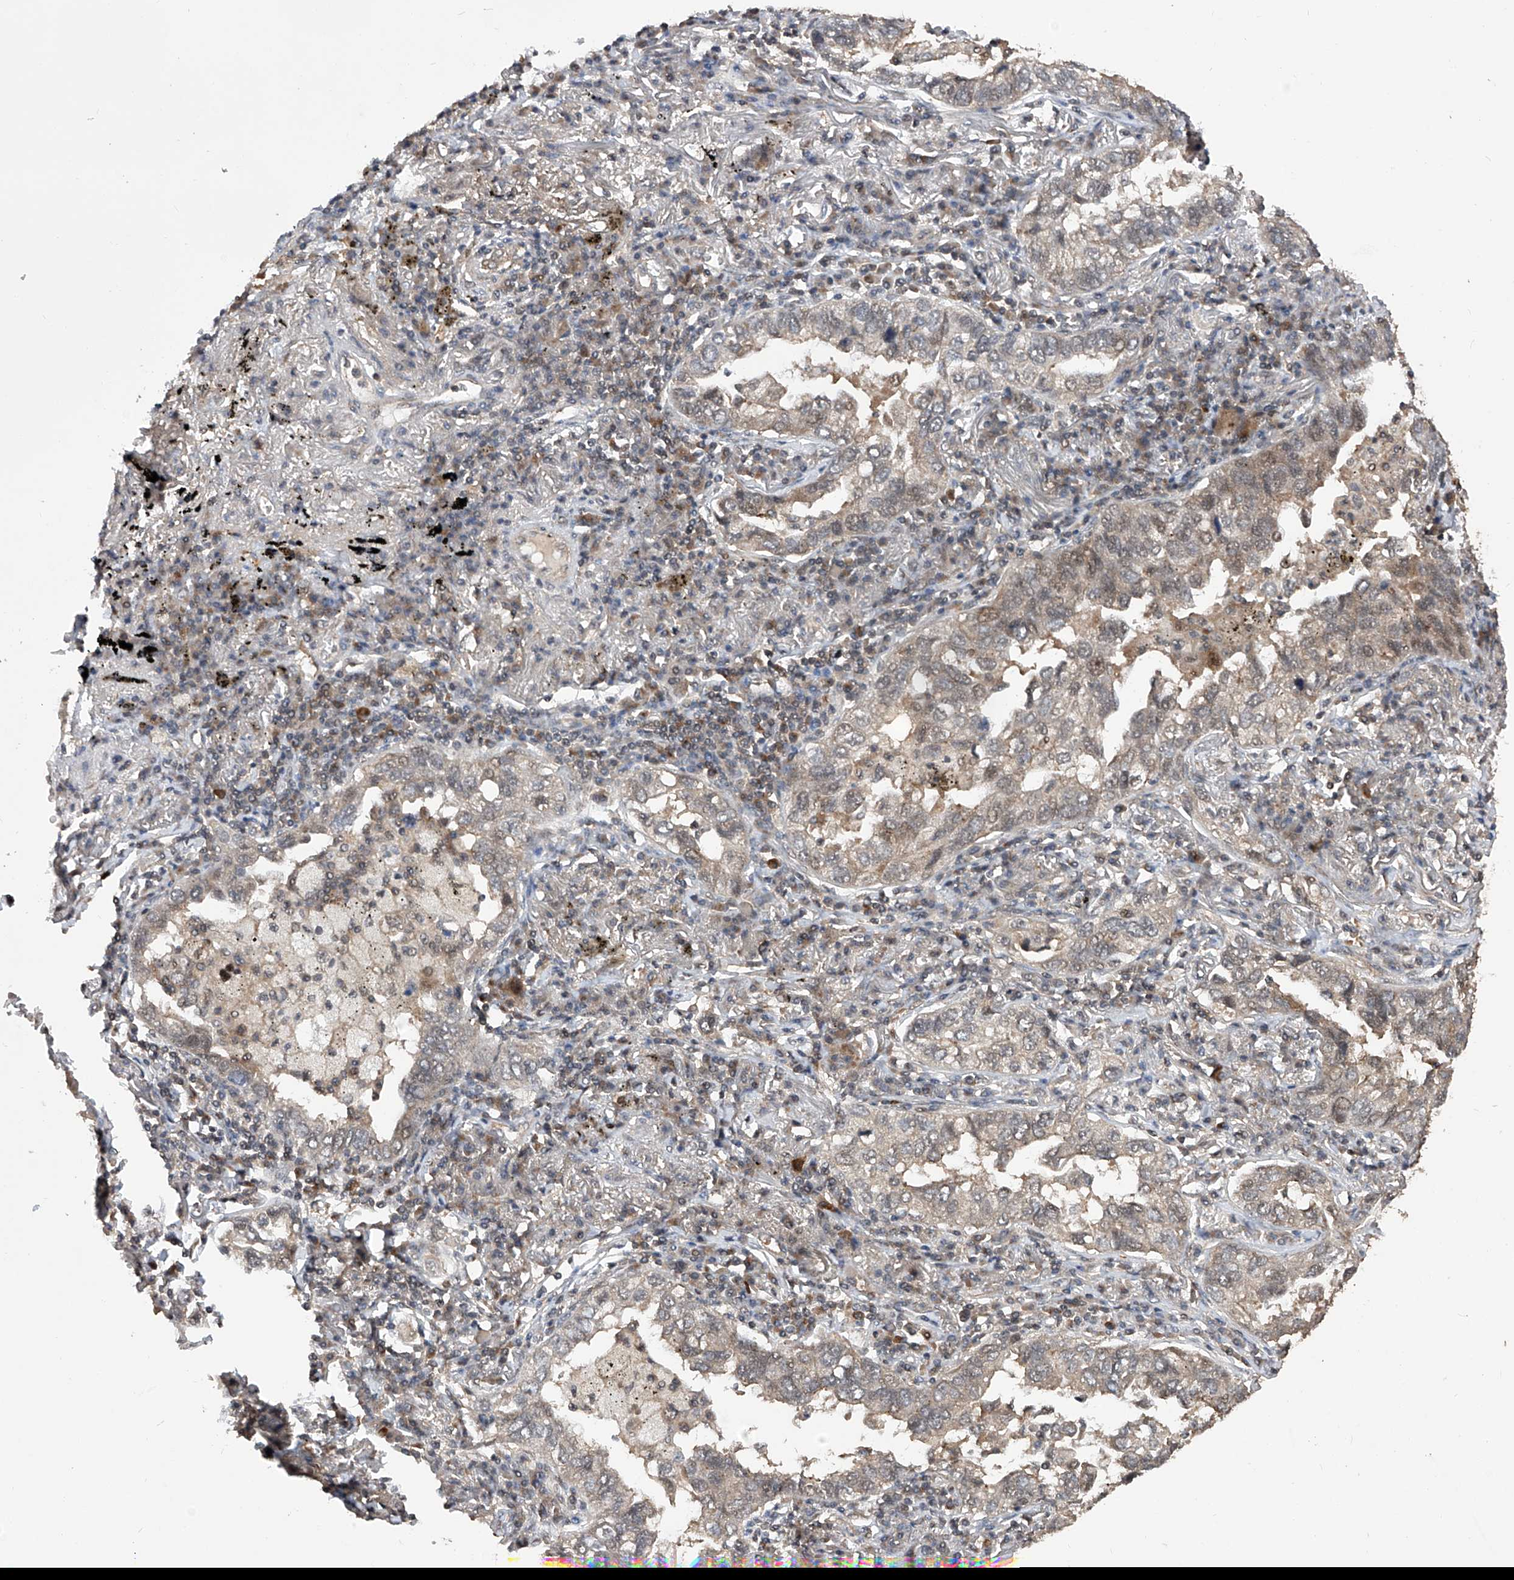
{"staining": {"intensity": "weak", "quantity": "<25%", "location": "cytoplasmic/membranous,nuclear"}, "tissue": "lung cancer", "cell_type": "Tumor cells", "image_type": "cancer", "snomed": [{"axis": "morphology", "description": "Adenocarcinoma, NOS"}, {"axis": "topography", "description": "Lung"}], "caption": "A micrograph of lung adenocarcinoma stained for a protein shows no brown staining in tumor cells.", "gene": "LYSMD4", "patient": {"sex": "male", "age": 65}}